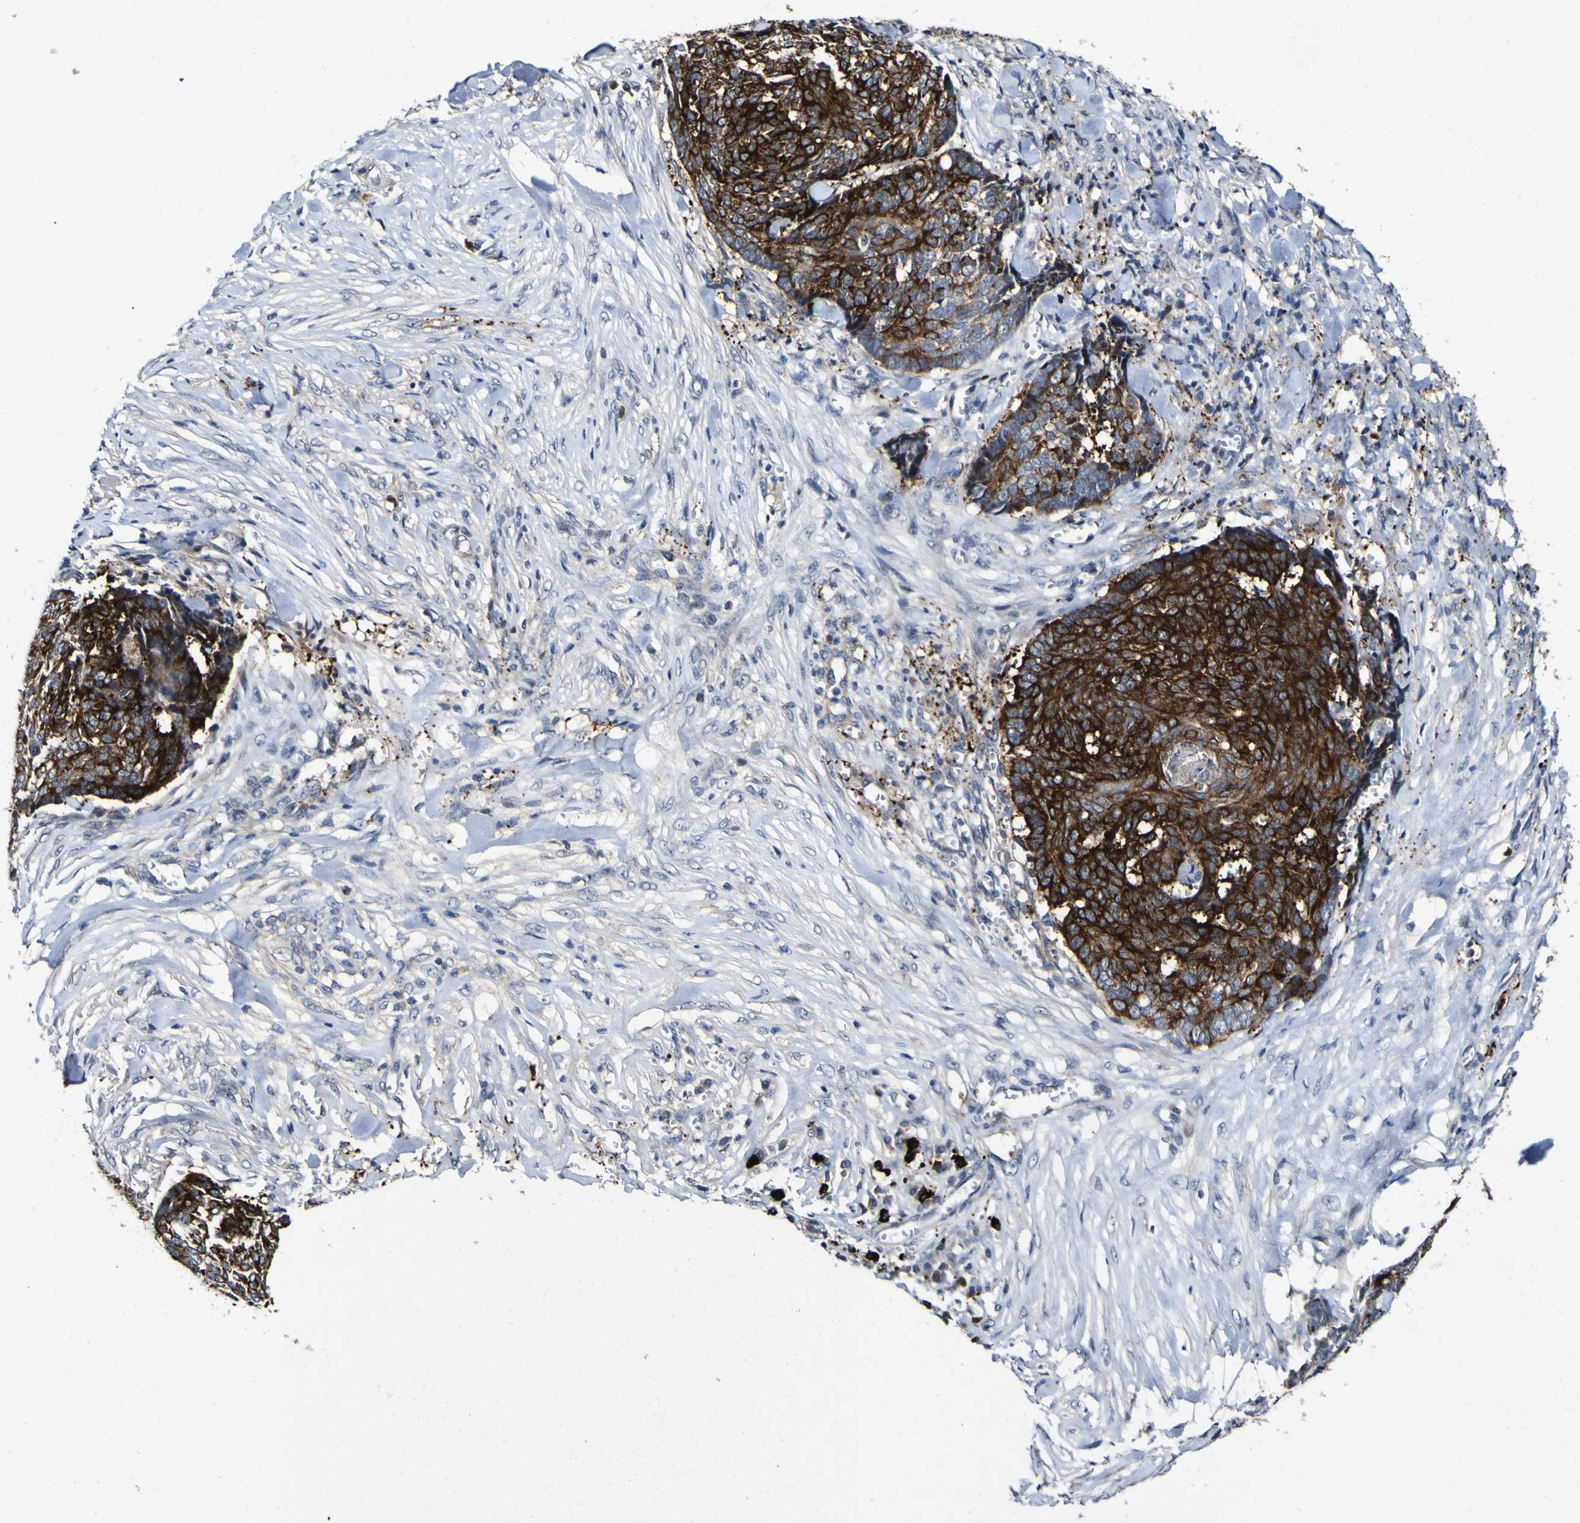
{"staining": {"intensity": "strong", "quantity": ">75%", "location": "cytoplasmic/membranous"}, "tissue": "skin cancer", "cell_type": "Tumor cells", "image_type": "cancer", "snomed": [{"axis": "morphology", "description": "Basal cell carcinoma"}, {"axis": "topography", "description": "Skin"}], "caption": "Protein expression analysis of human skin cancer reveals strong cytoplasmic/membranous positivity in about >75% of tumor cells. (Stains: DAB (3,3'-diaminobenzidine) in brown, nuclei in blue, Microscopy: brightfield microscopy at high magnification).", "gene": "CCL2", "patient": {"sex": "male", "age": 84}}